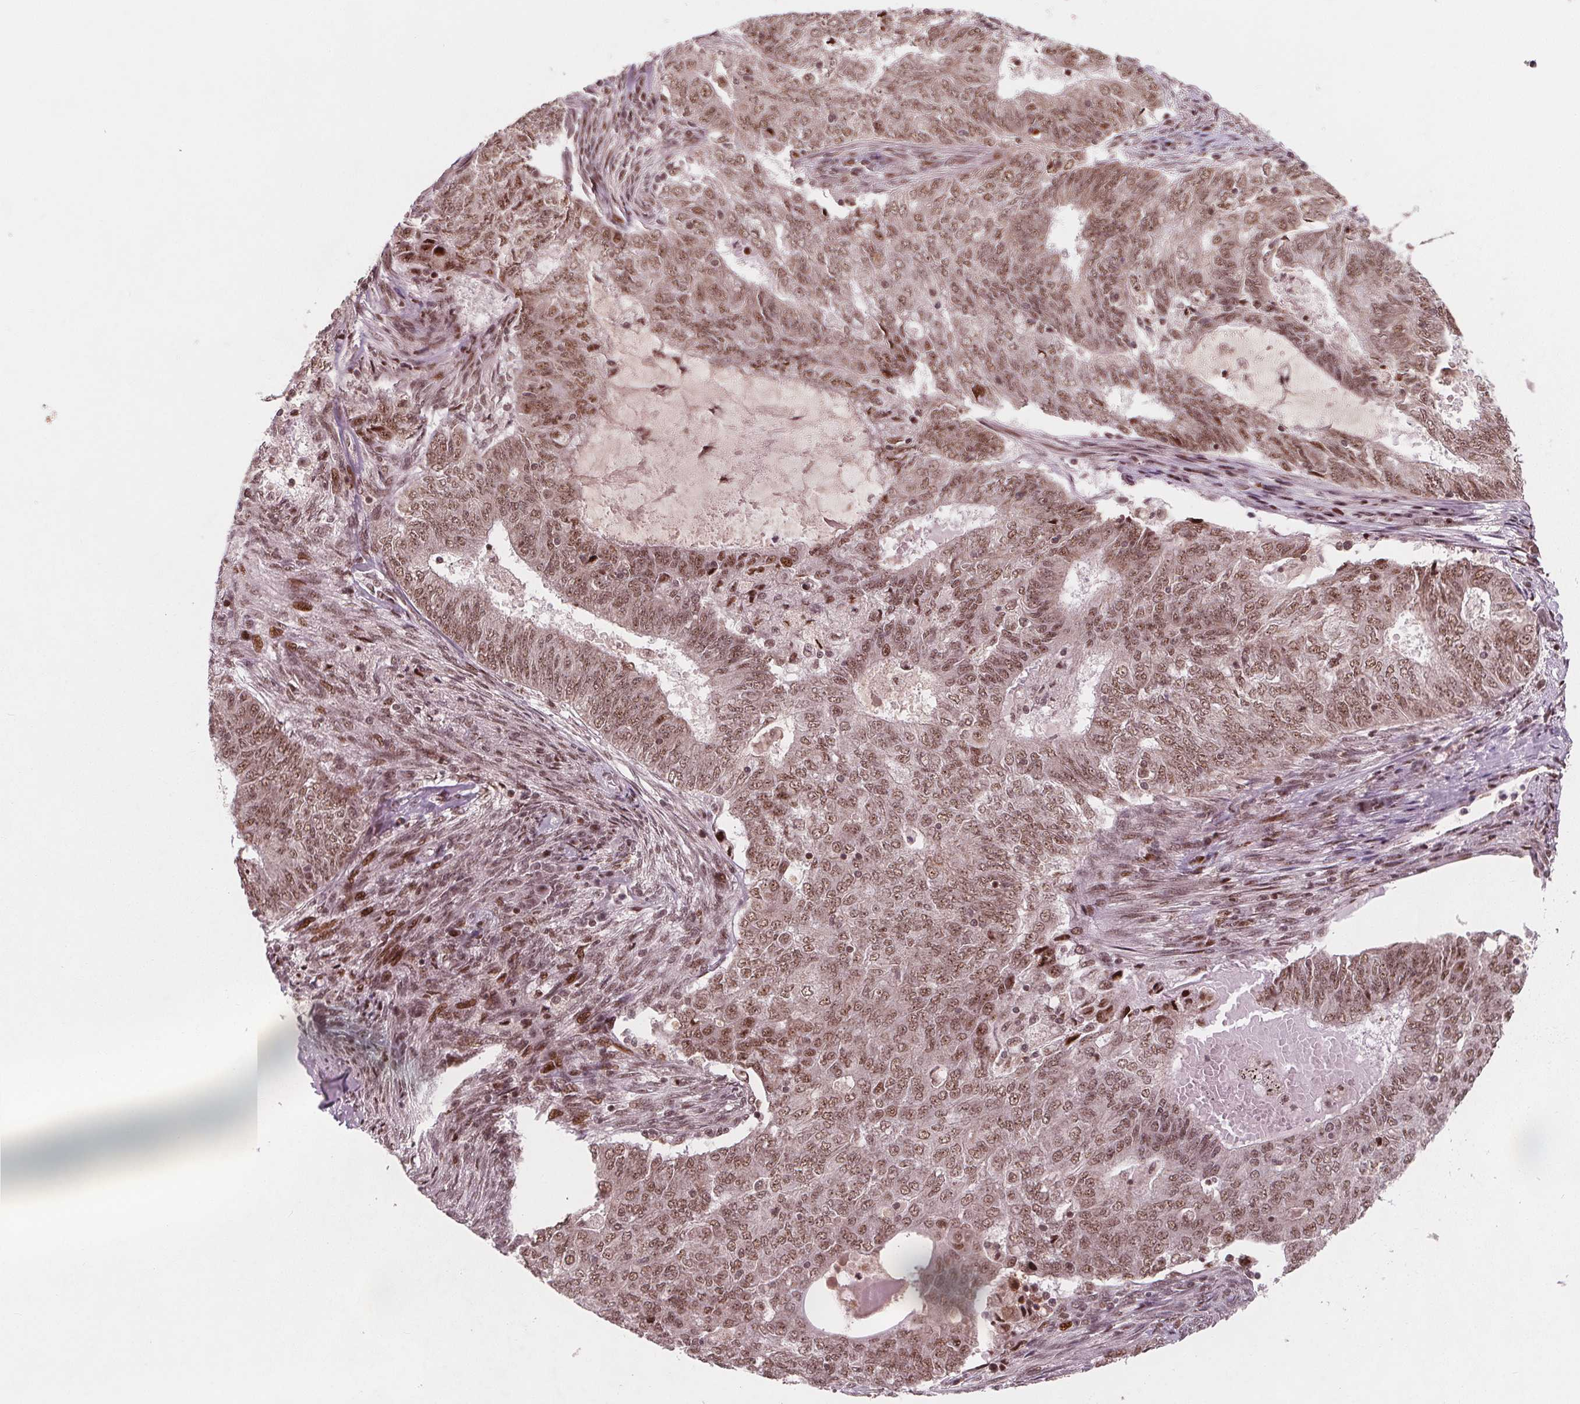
{"staining": {"intensity": "moderate", "quantity": ">75%", "location": "cytoplasmic/membranous,nuclear"}, "tissue": "endometrial cancer", "cell_type": "Tumor cells", "image_type": "cancer", "snomed": [{"axis": "morphology", "description": "Adenocarcinoma, NOS"}, {"axis": "topography", "description": "Endometrium"}], "caption": "A photomicrograph showing moderate cytoplasmic/membranous and nuclear positivity in about >75% of tumor cells in adenocarcinoma (endometrial), as visualized by brown immunohistochemical staining.", "gene": "SNRNP35", "patient": {"sex": "female", "age": 62}}